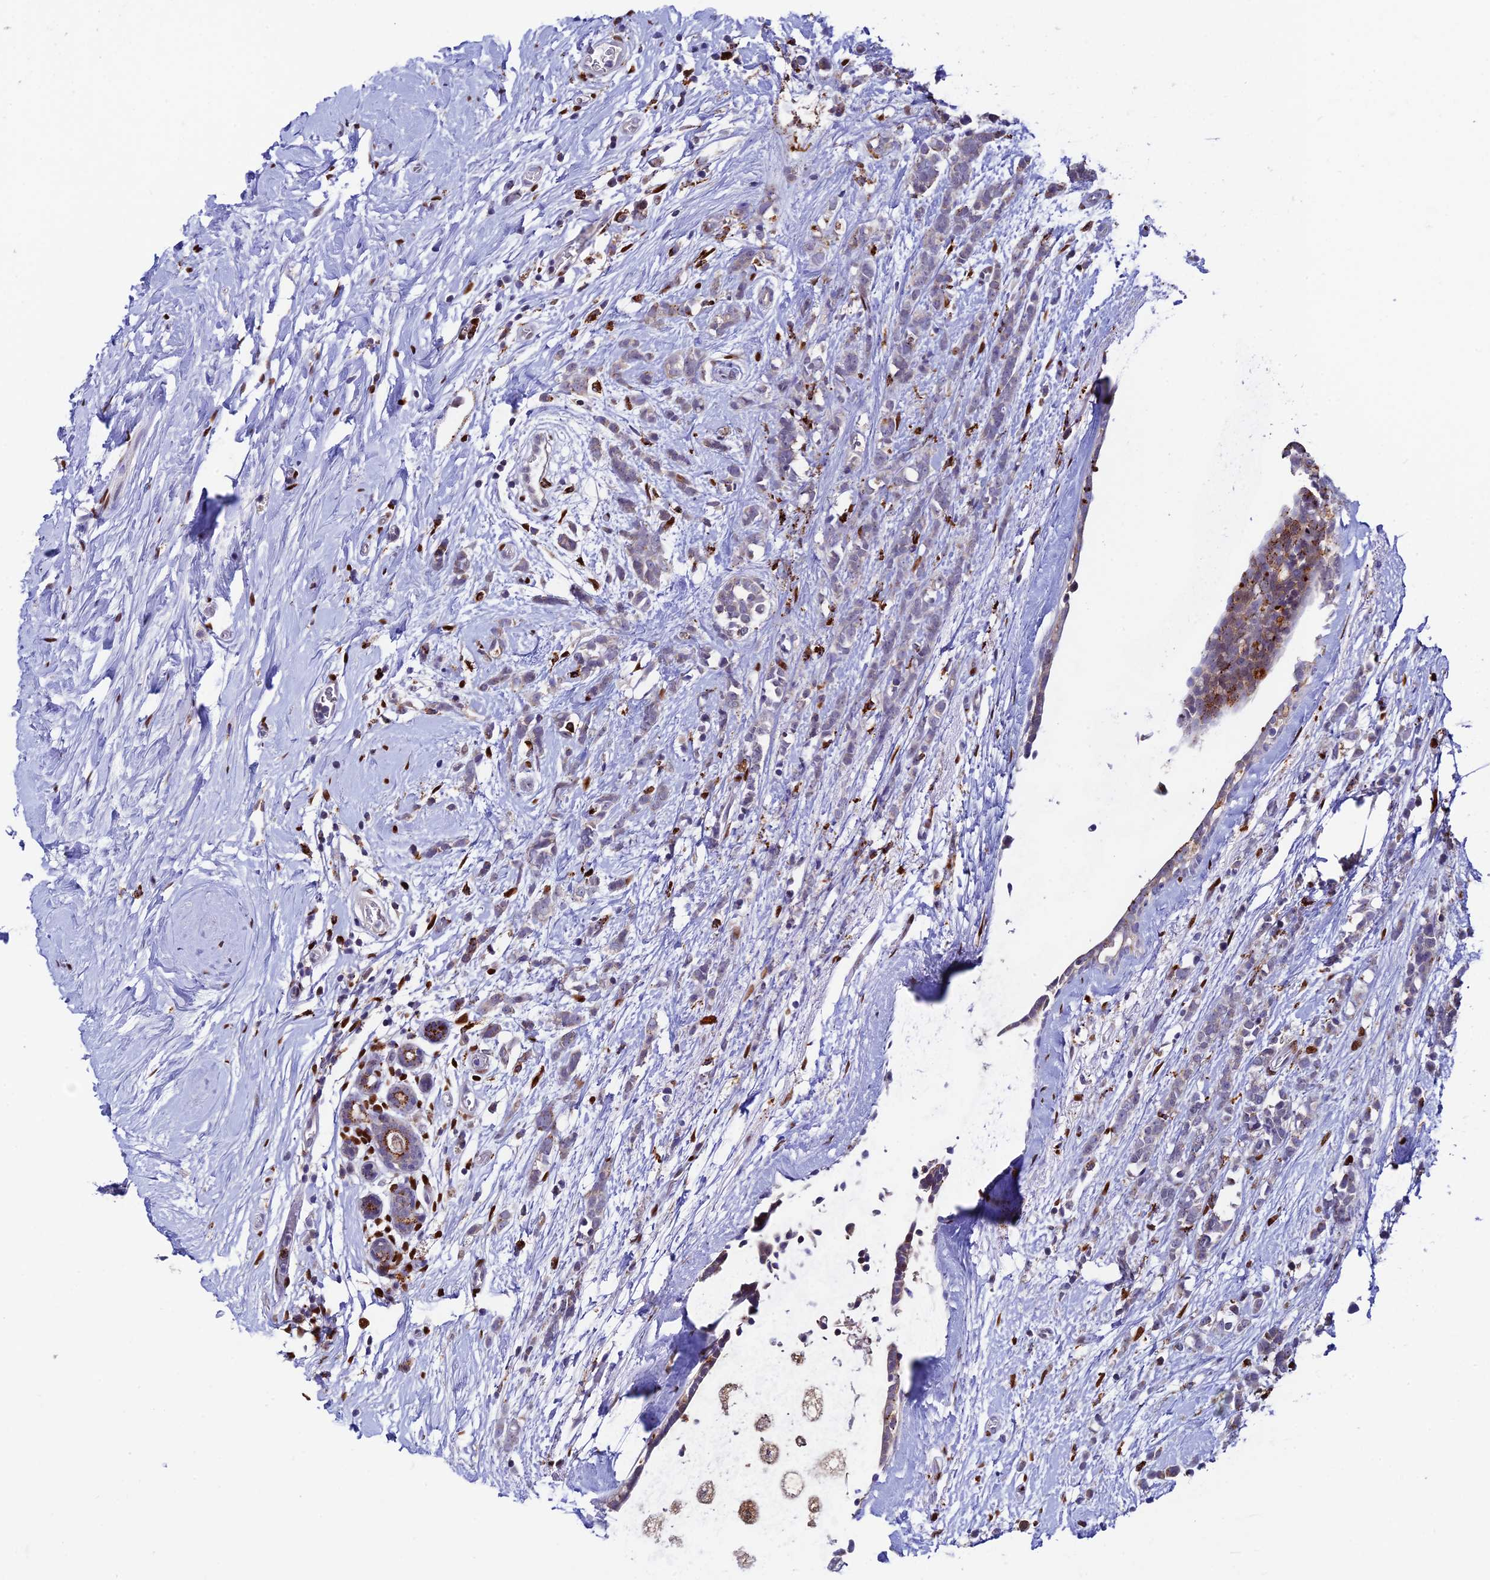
{"staining": {"intensity": "negative", "quantity": "none", "location": "none"}, "tissue": "breast cancer", "cell_type": "Tumor cells", "image_type": "cancer", "snomed": [{"axis": "morphology", "description": "Lobular carcinoma"}, {"axis": "topography", "description": "Breast"}], "caption": "Protein analysis of breast lobular carcinoma exhibits no significant staining in tumor cells. The staining was performed using DAB (3,3'-diaminobenzidine) to visualize the protein expression in brown, while the nuclei were stained in blue with hematoxylin (Magnification: 20x).", "gene": "HIC1", "patient": {"sex": "female", "age": 58}}